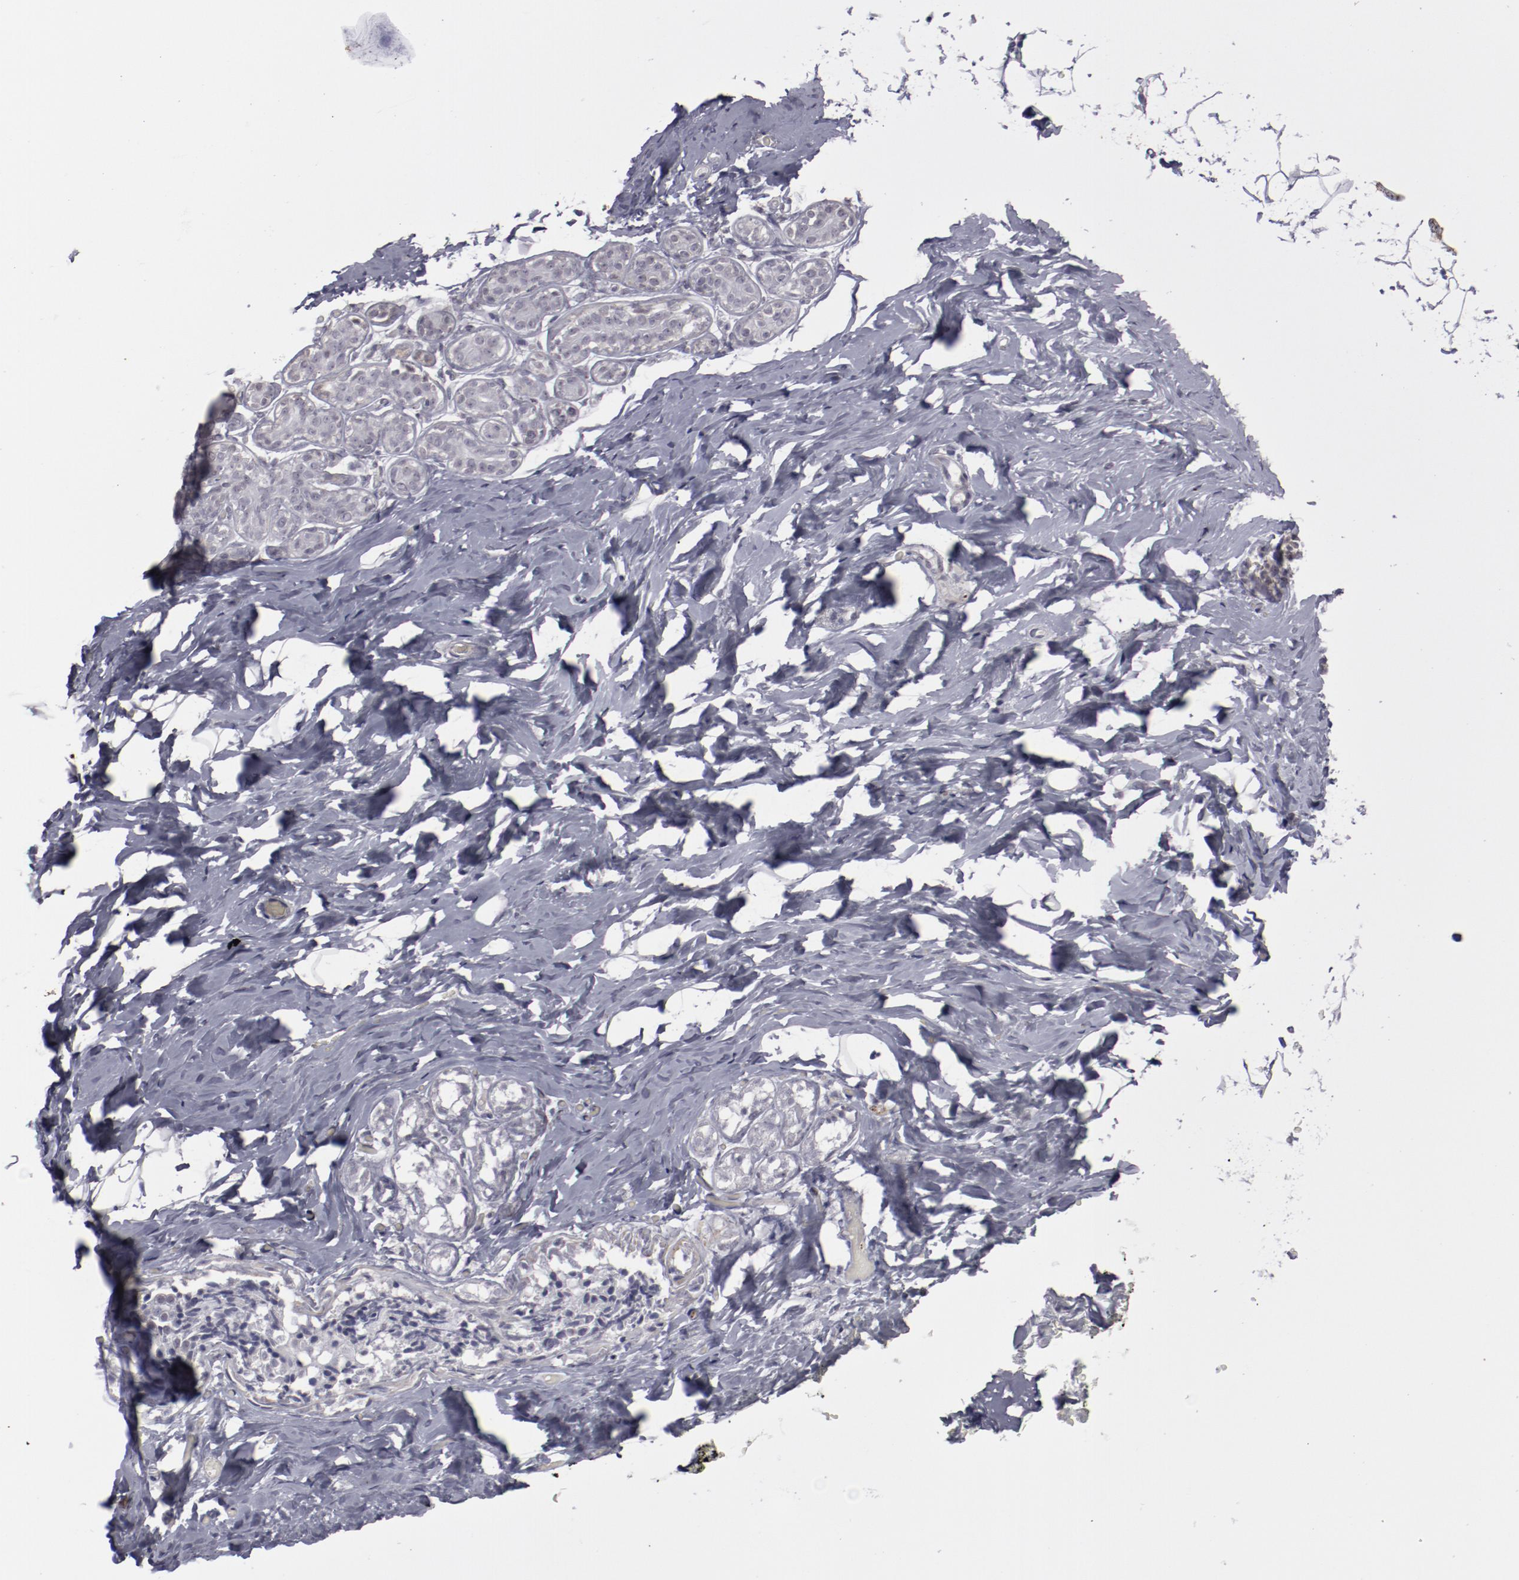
{"staining": {"intensity": "negative", "quantity": "none", "location": "none"}, "tissue": "breast", "cell_type": "Adipocytes", "image_type": "normal", "snomed": [{"axis": "morphology", "description": "Normal tissue, NOS"}, {"axis": "topography", "description": "Breast"}, {"axis": "topography", "description": "Soft tissue"}], "caption": "A photomicrograph of breast stained for a protein shows no brown staining in adipocytes.", "gene": "LEF1", "patient": {"sex": "female", "age": 75}}